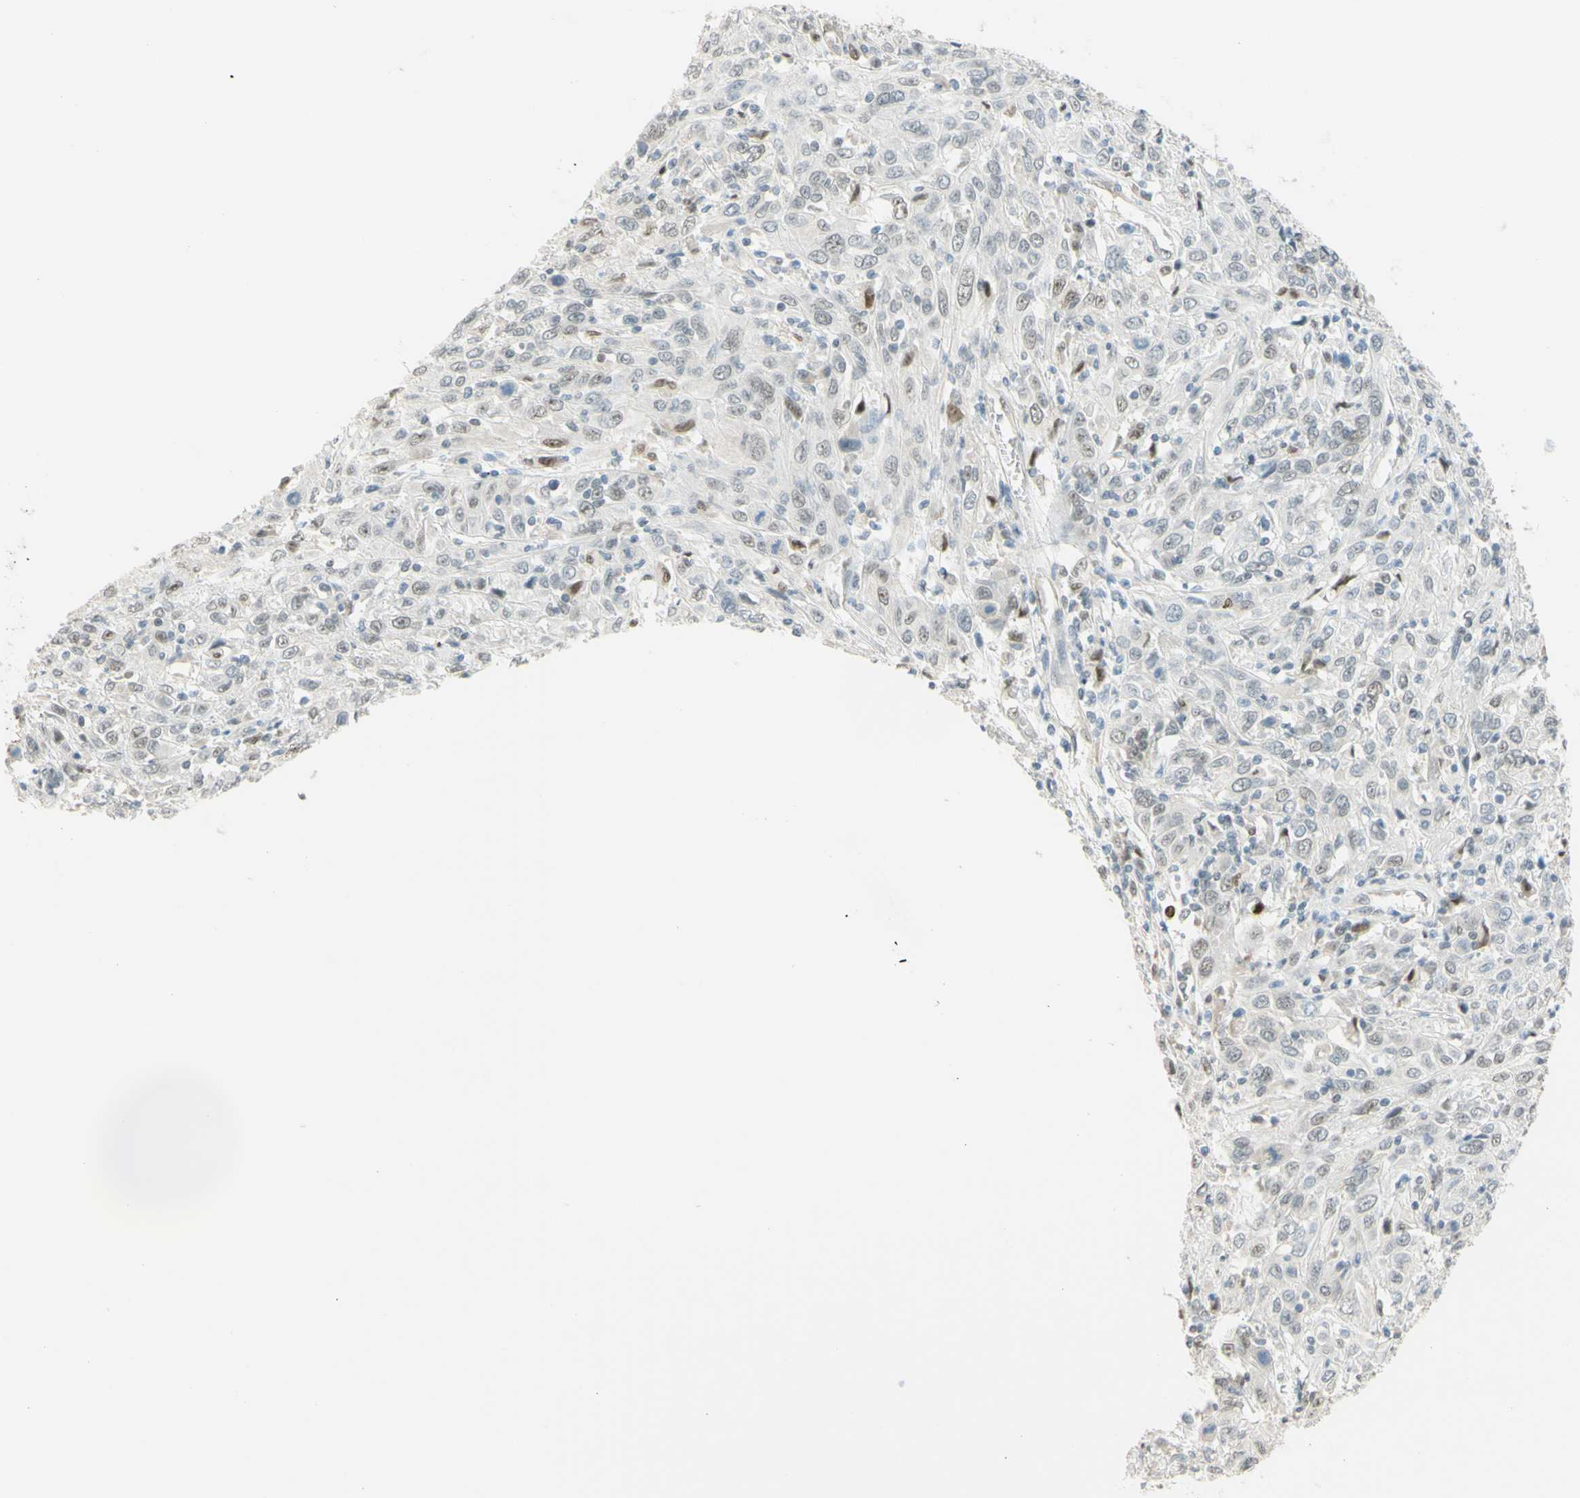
{"staining": {"intensity": "weak", "quantity": "<25%", "location": "nuclear"}, "tissue": "cervical cancer", "cell_type": "Tumor cells", "image_type": "cancer", "snomed": [{"axis": "morphology", "description": "Squamous cell carcinoma, NOS"}, {"axis": "topography", "description": "Cervix"}], "caption": "An image of cervical cancer (squamous cell carcinoma) stained for a protein displays no brown staining in tumor cells.", "gene": "POLB", "patient": {"sex": "female", "age": 46}}